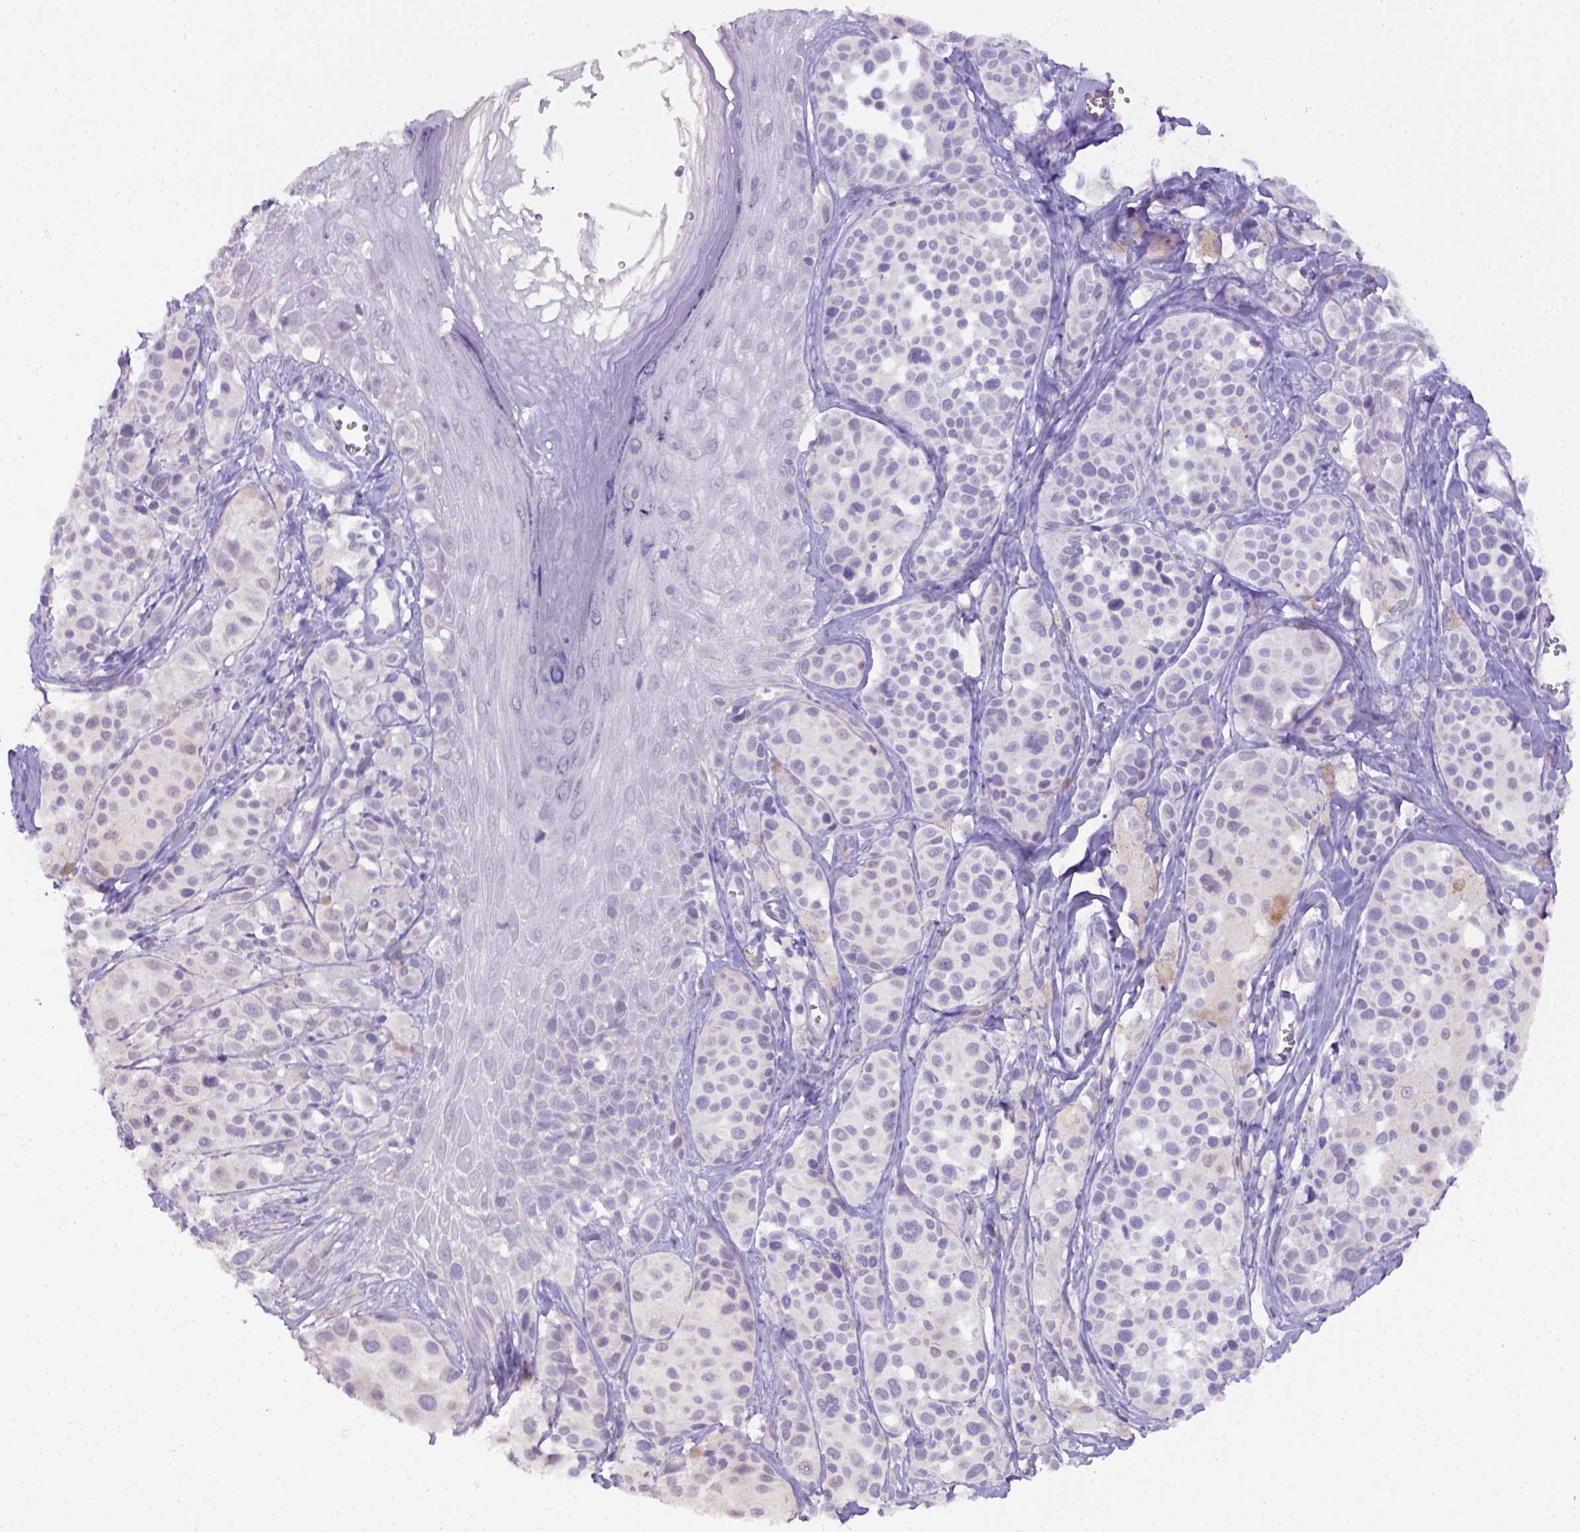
{"staining": {"intensity": "negative", "quantity": "none", "location": "none"}, "tissue": "melanoma", "cell_type": "Tumor cells", "image_type": "cancer", "snomed": [{"axis": "morphology", "description": "Malignant melanoma, NOS"}, {"axis": "topography", "description": "Skin"}], "caption": "An image of malignant melanoma stained for a protein exhibits no brown staining in tumor cells. (DAB immunohistochemistry, high magnification).", "gene": "B3GAT1", "patient": {"sex": "male", "age": 77}}